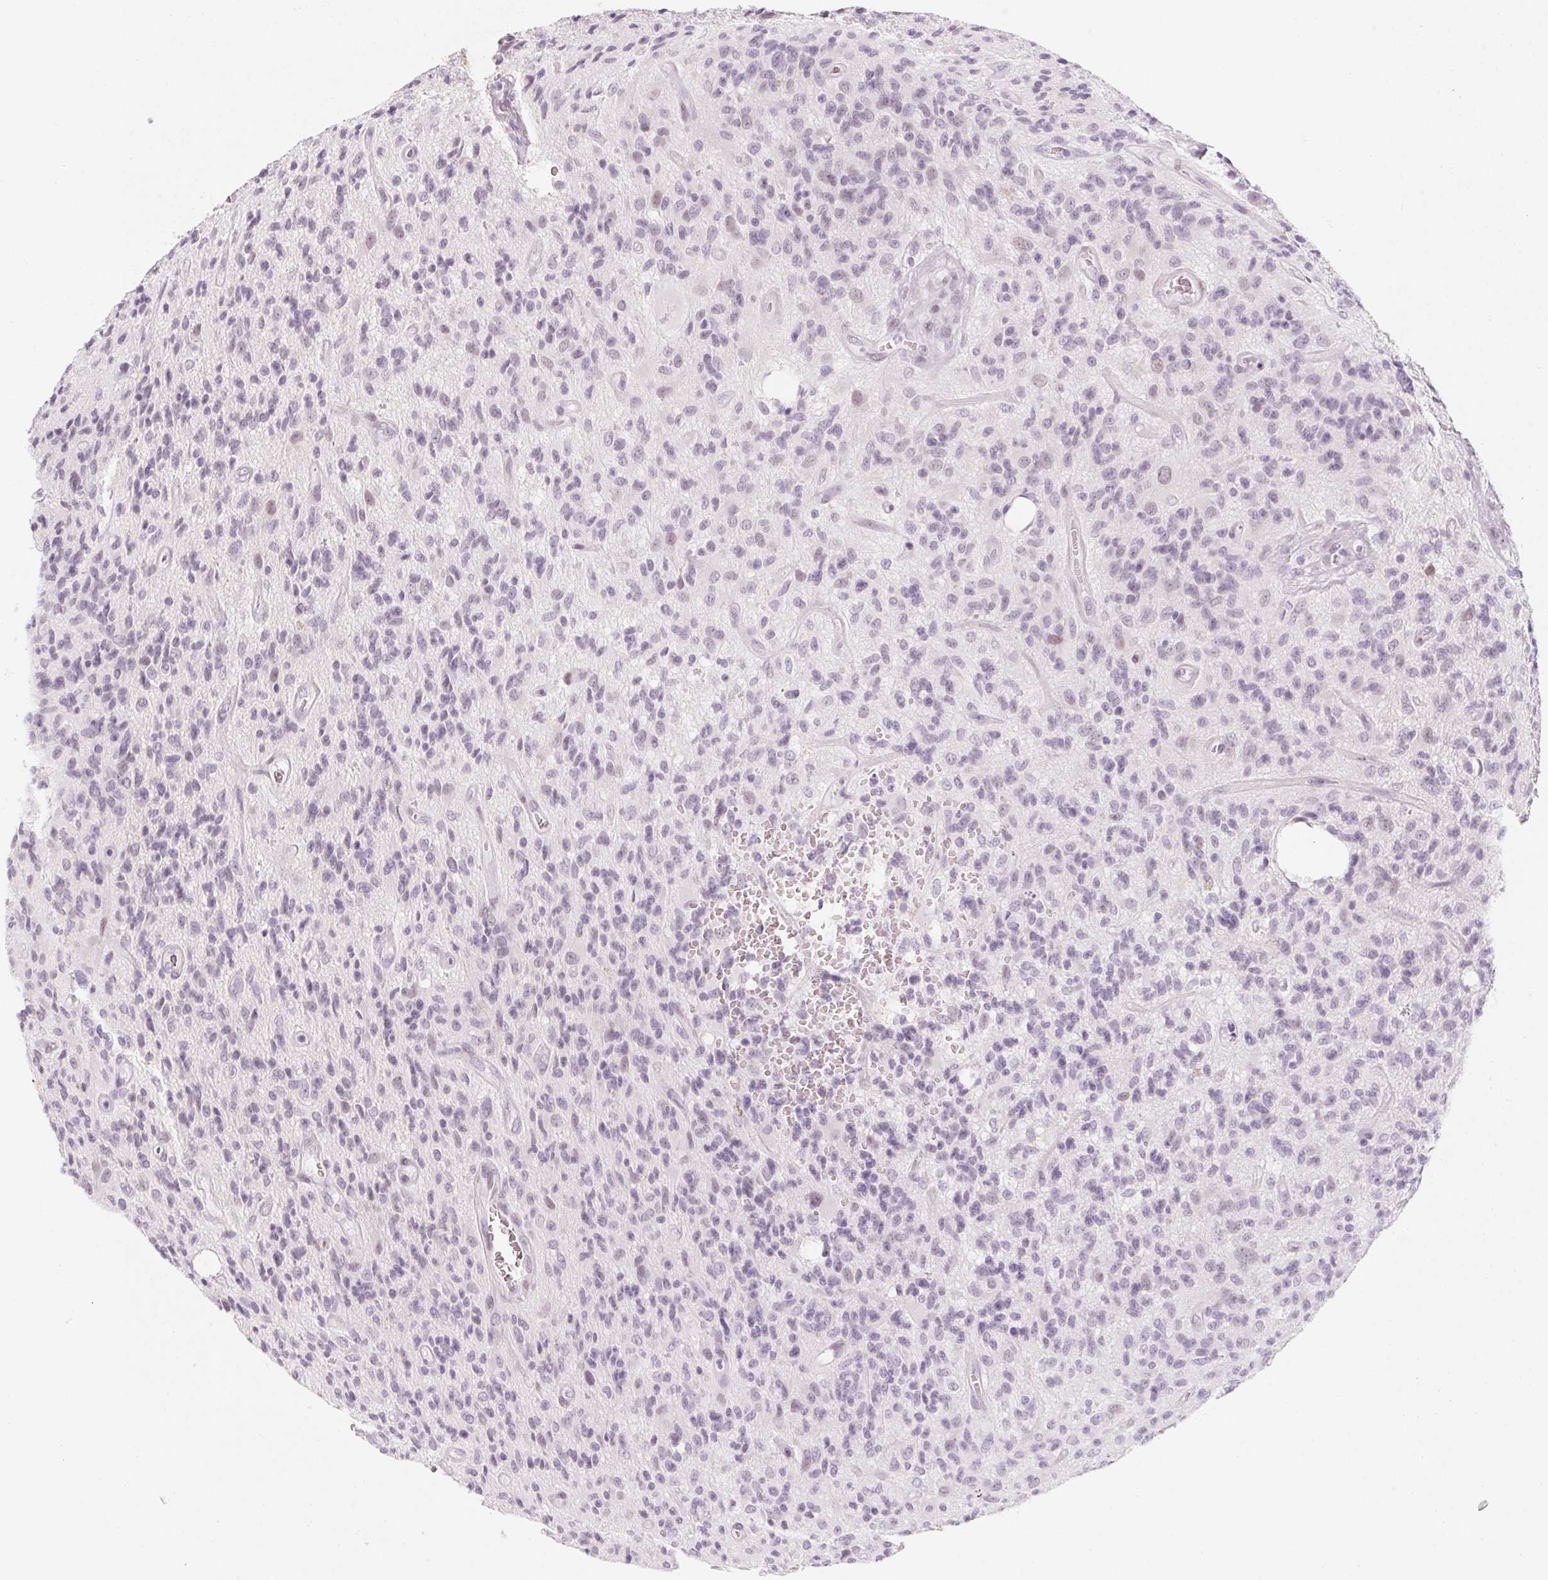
{"staining": {"intensity": "negative", "quantity": "none", "location": "none"}, "tissue": "glioma", "cell_type": "Tumor cells", "image_type": "cancer", "snomed": [{"axis": "morphology", "description": "Glioma, malignant, High grade"}, {"axis": "topography", "description": "Brain"}], "caption": "Tumor cells are negative for brown protein staining in malignant high-grade glioma. (Brightfield microscopy of DAB (3,3'-diaminobenzidine) IHC at high magnification).", "gene": "KCNQ2", "patient": {"sex": "male", "age": 76}}